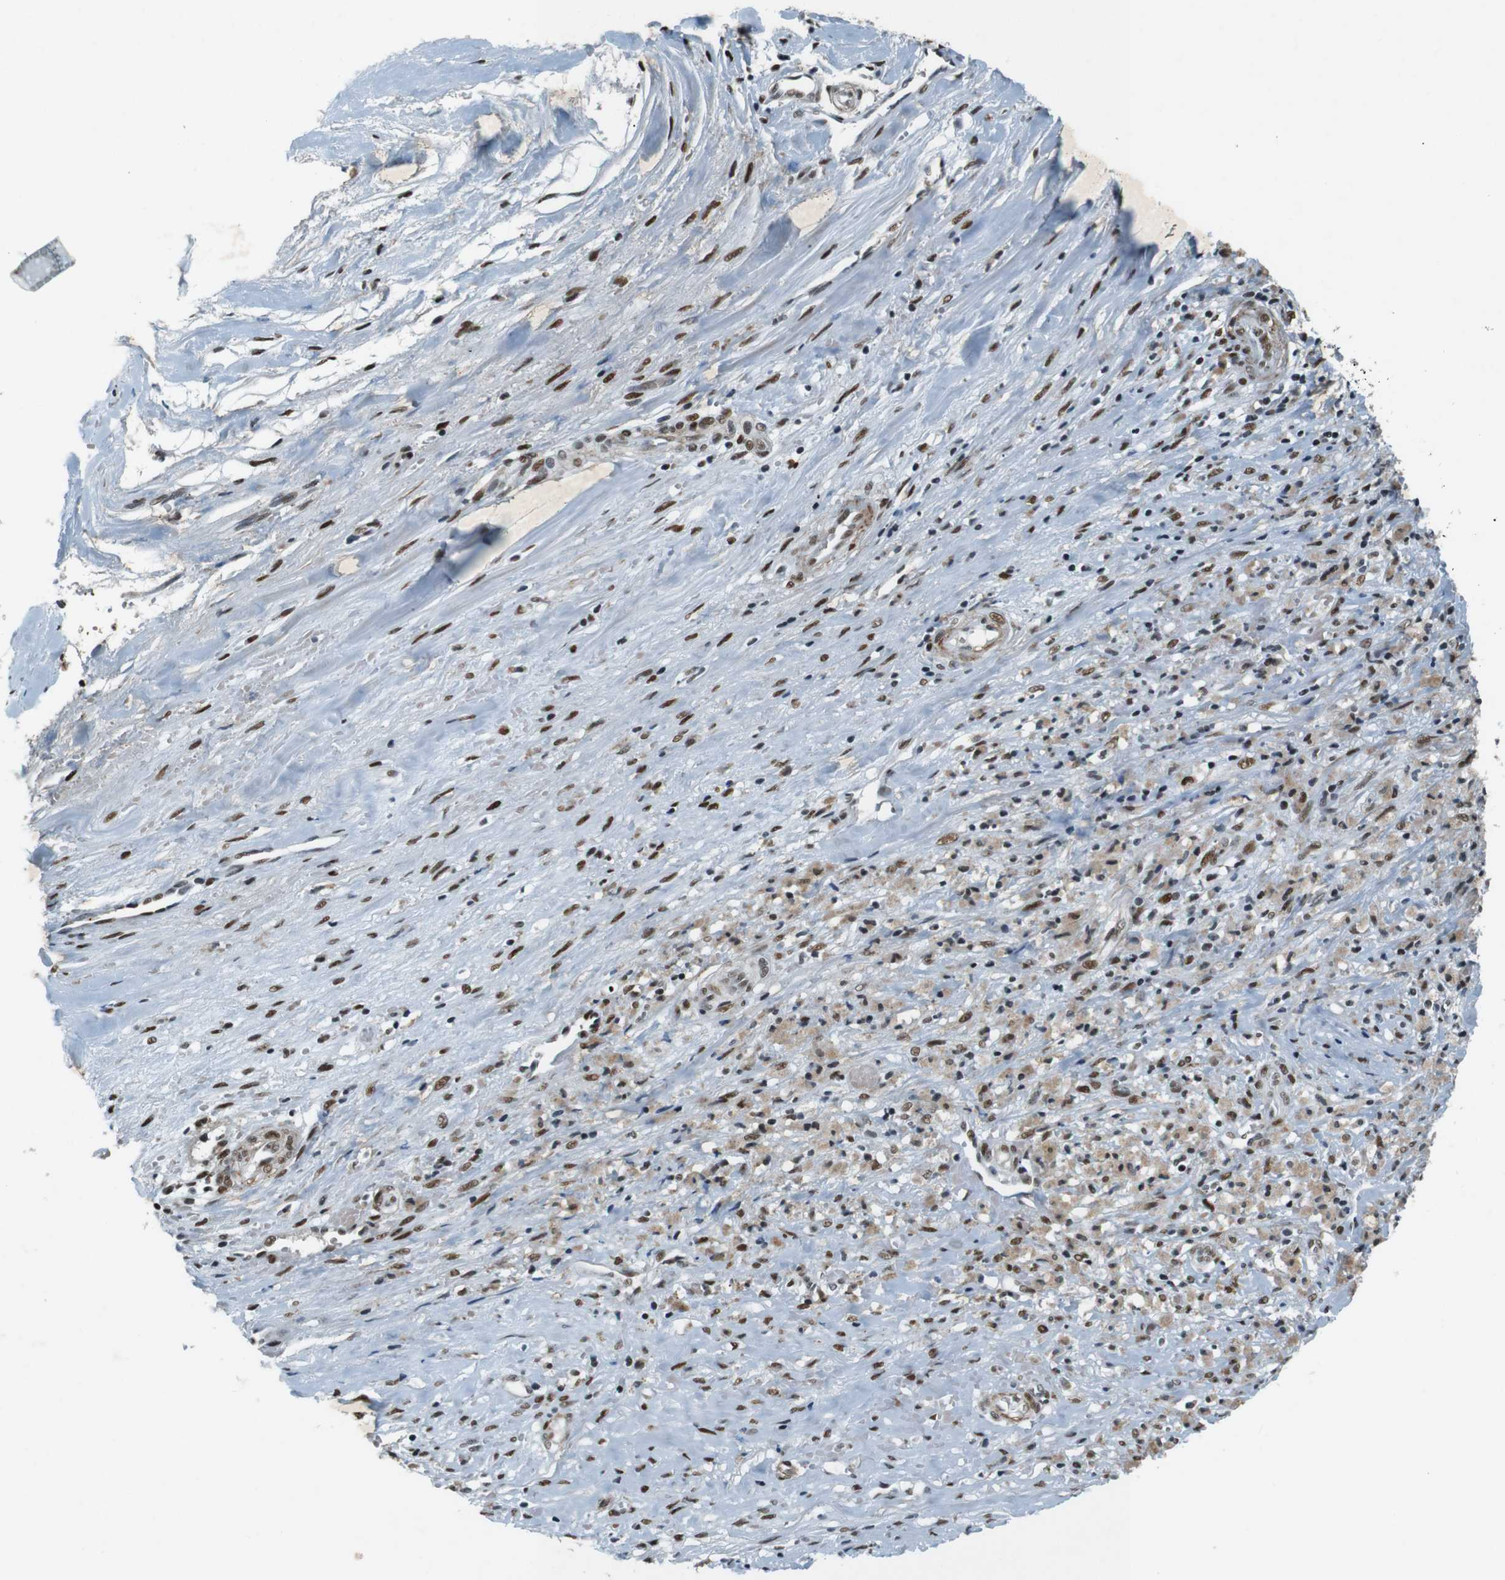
{"staining": {"intensity": "moderate", "quantity": ">75%", "location": "nuclear"}, "tissue": "liver cancer", "cell_type": "Tumor cells", "image_type": "cancer", "snomed": [{"axis": "morphology", "description": "Cholangiocarcinoma"}, {"axis": "topography", "description": "Liver"}], "caption": "Cholangiocarcinoma (liver) tissue reveals moderate nuclear expression in about >75% of tumor cells", "gene": "HEXIM1", "patient": {"sex": "female", "age": 70}}